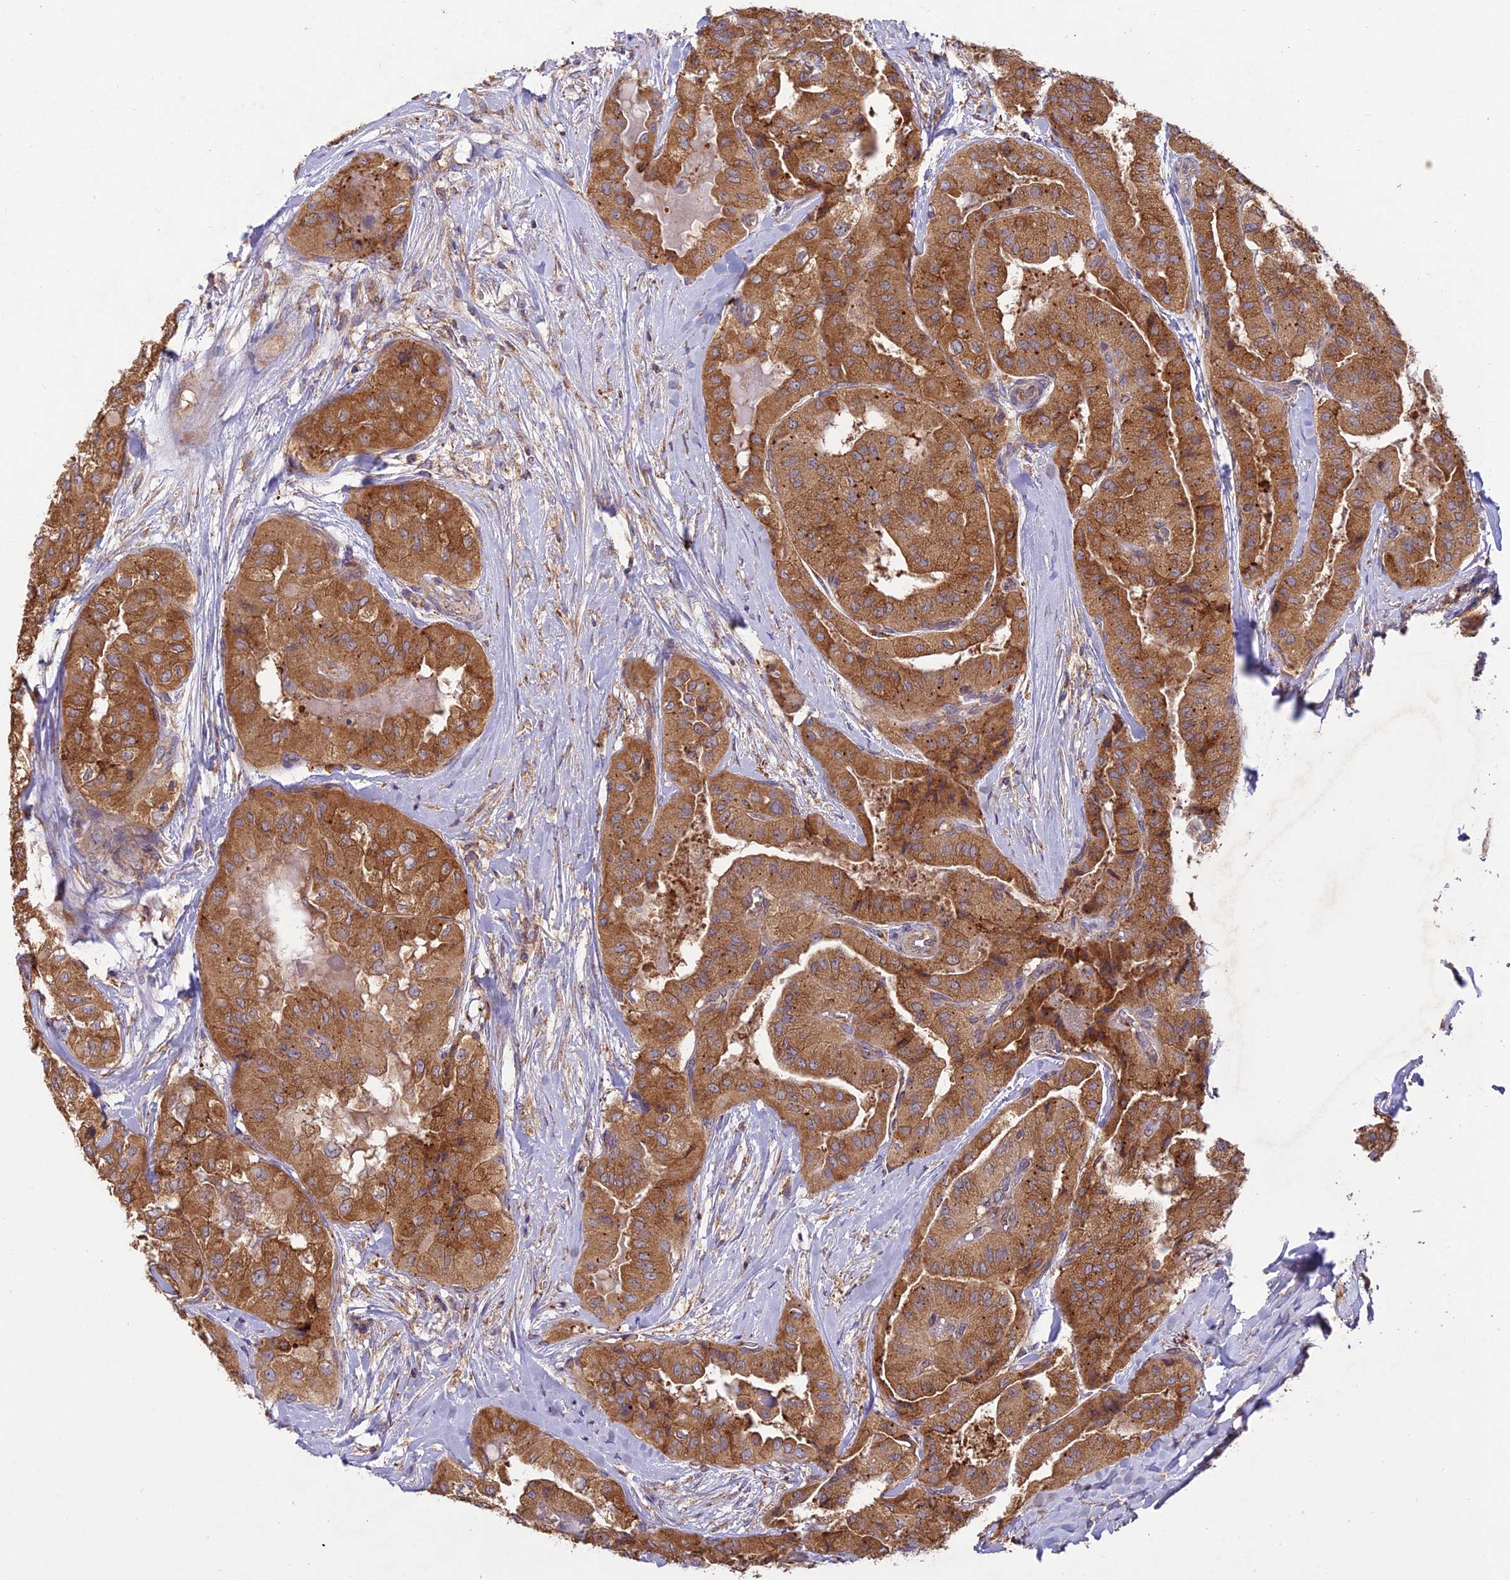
{"staining": {"intensity": "moderate", "quantity": ">75%", "location": "cytoplasmic/membranous"}, "tissue": "thyroid cancer", "cell_type": "Tumor cells", "image_type": "cancer", "snomed": [{"axis": "morphology", "description": "Papillary adenocarcinoma, NOS"}, {"axis": "topography", "description": "Thyroid gland"}], "caption": "There is medium levels of moderate cytoplasmic/membranous staining in tumor cells of thyroid cancer, as demonstrated by immunohistochemical staining (brown color).", "gene": "NXNL2", "patient": {"sex": "female", "age": 59}}